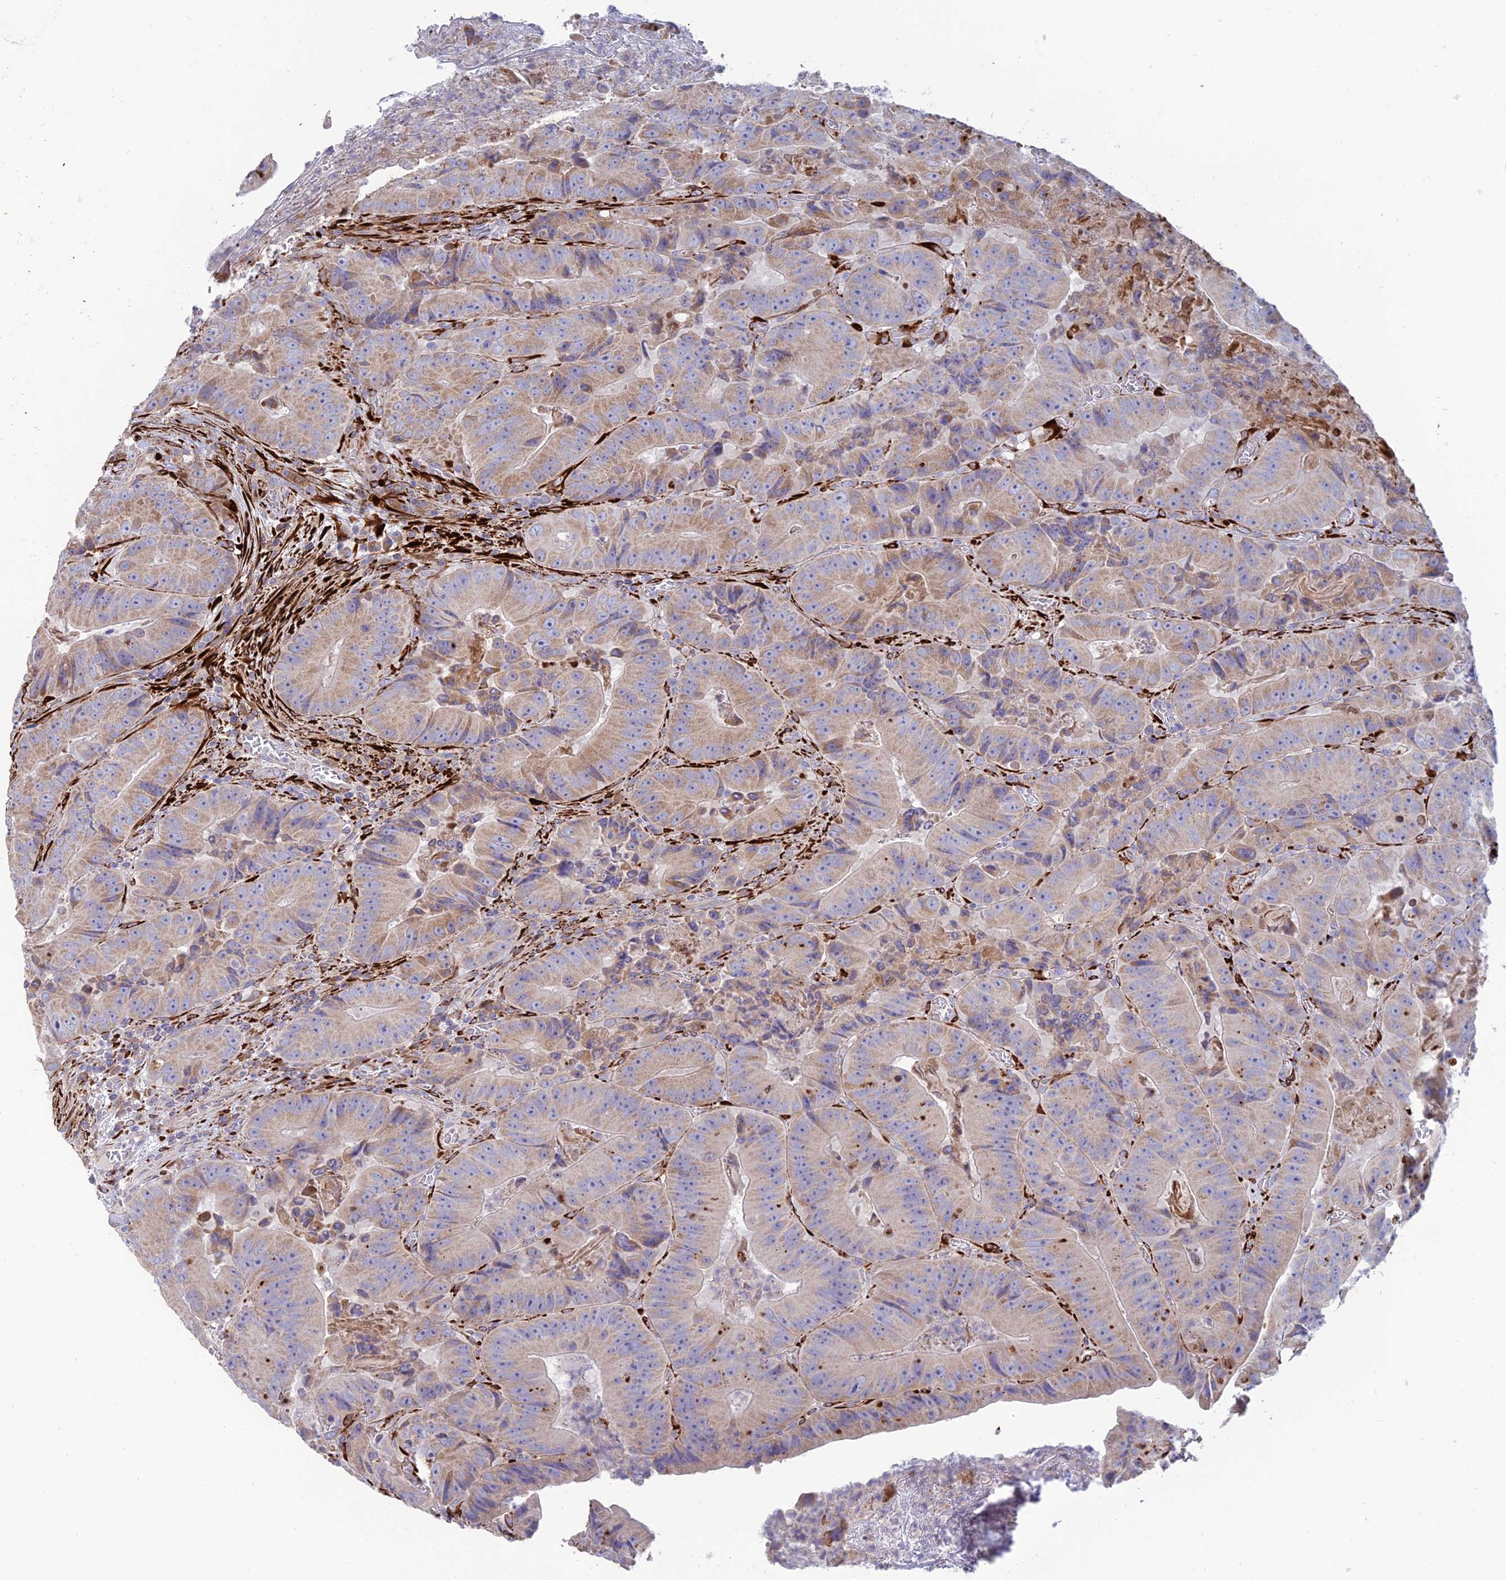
{"staining": {"intensity": "weak", "quantity": "25%-75%", "location": "cytoplasmic/membranous"}, "tissue": "colorectal cancer", "cell_type": "Tumor cells", "image_type": "cancer", "snomed": [{"axis": "morphology", "description": "Adenocarcinoma, NOS"}, {"axis": "topography", "description": "Colon"}], "caption": "Protein expression analysis of colorectal adenocarcinoma displays weak cytoplasmic/membranous positivity in about 25%-75% of tumor cells. The staining was performed using DAB, with brown indicating positive protein expression. Nuclei are stained blue with hematoxylin.", "gene": "RCN3", "patient": {"sex": "female", "age": 86}}